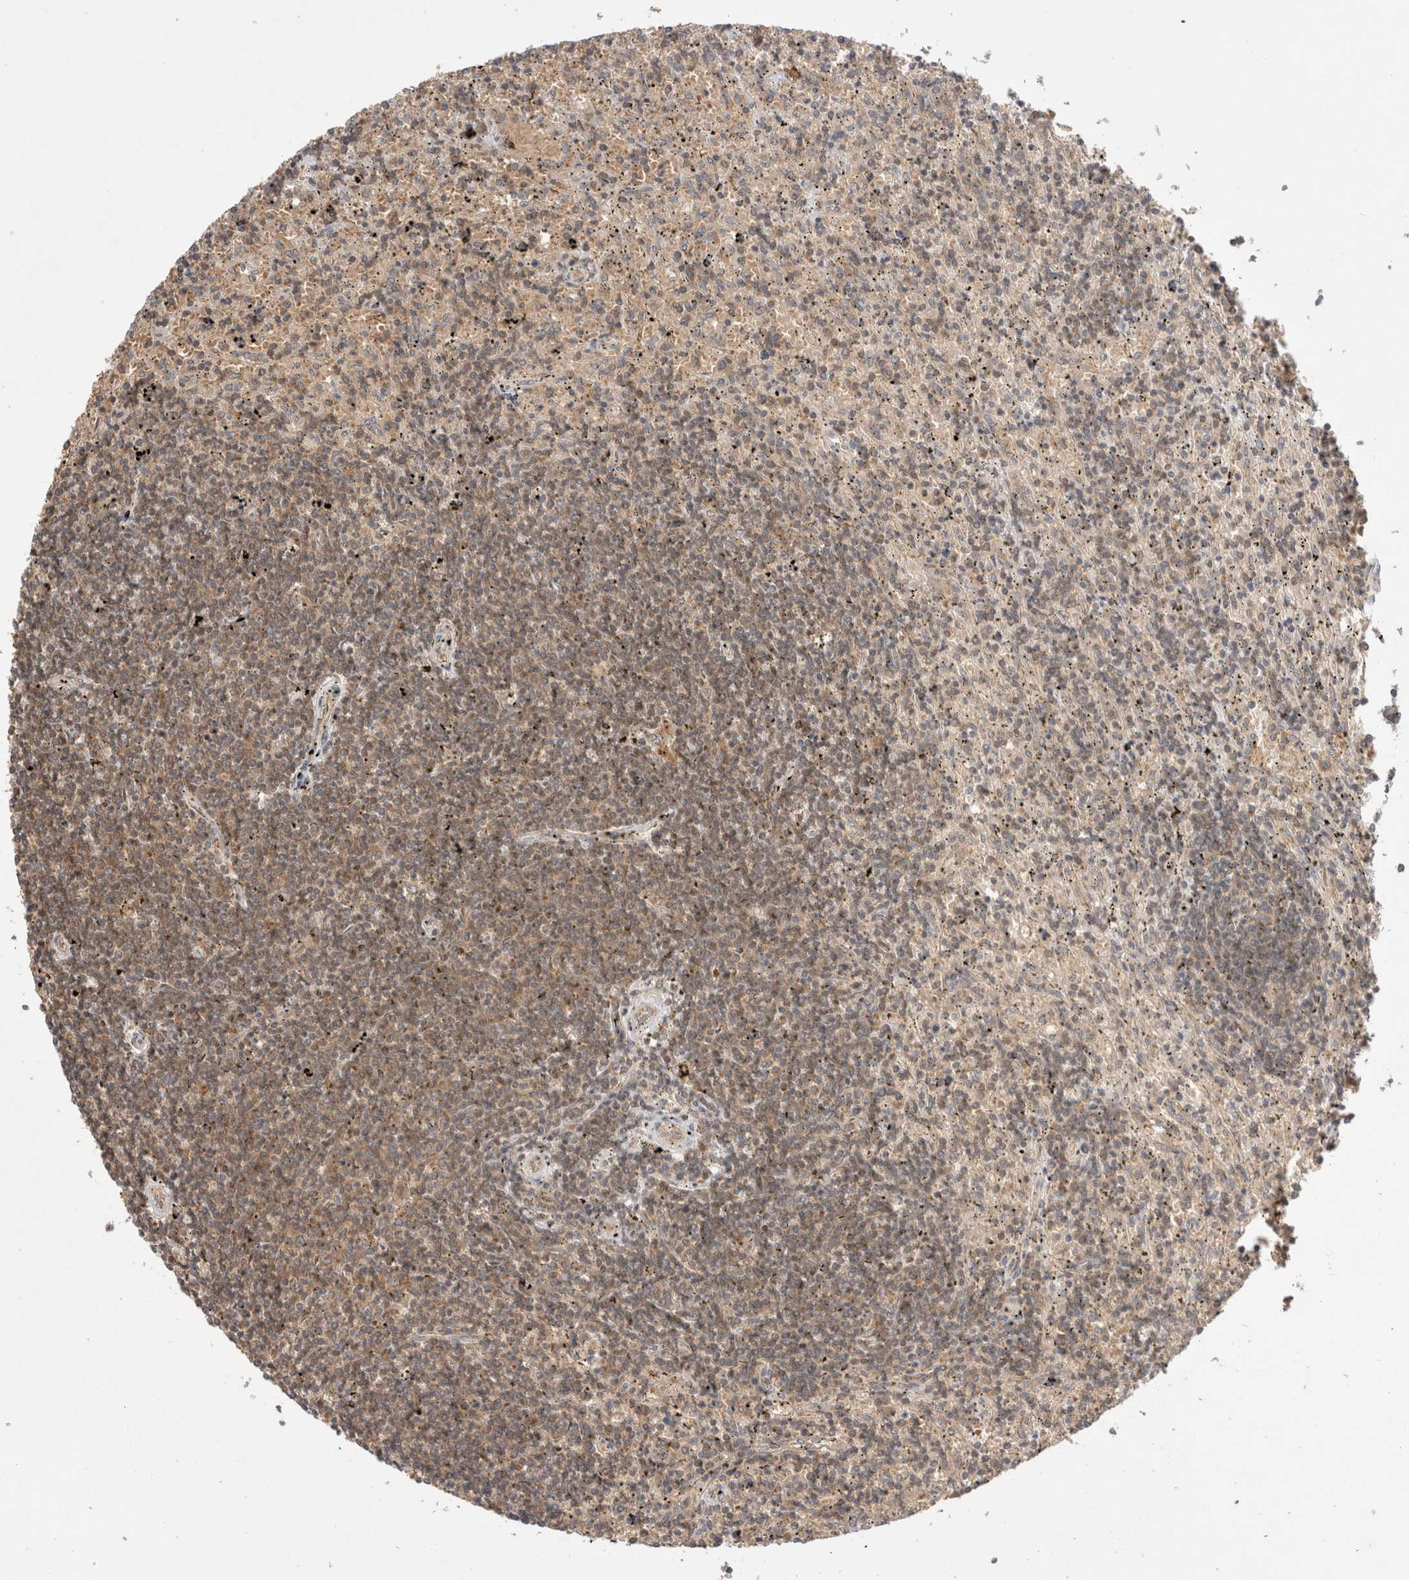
{"staining": {"intensity": "weak", "quantity": ">75%", "location": "cytoplasmic/membranous"}, "tissue": "lymphoma", "cell_type": "Tumor cells", "image_type": "cancer", "snomed": [{"axis": "morphology", "description": "Malignant lymphoma, non-Hodgkin's type, Low grade"}, {"axis": "topography", "description": "Spleen"}], "caption": "Approximately >75% of tumor cells in human lymphoma demonstrate weak cytoplasmic/membranous protein staining as visualized by brown immunohistochemical staining.", "gene": "EIF3E", "patient": {"sex": "male", "age": 76}}